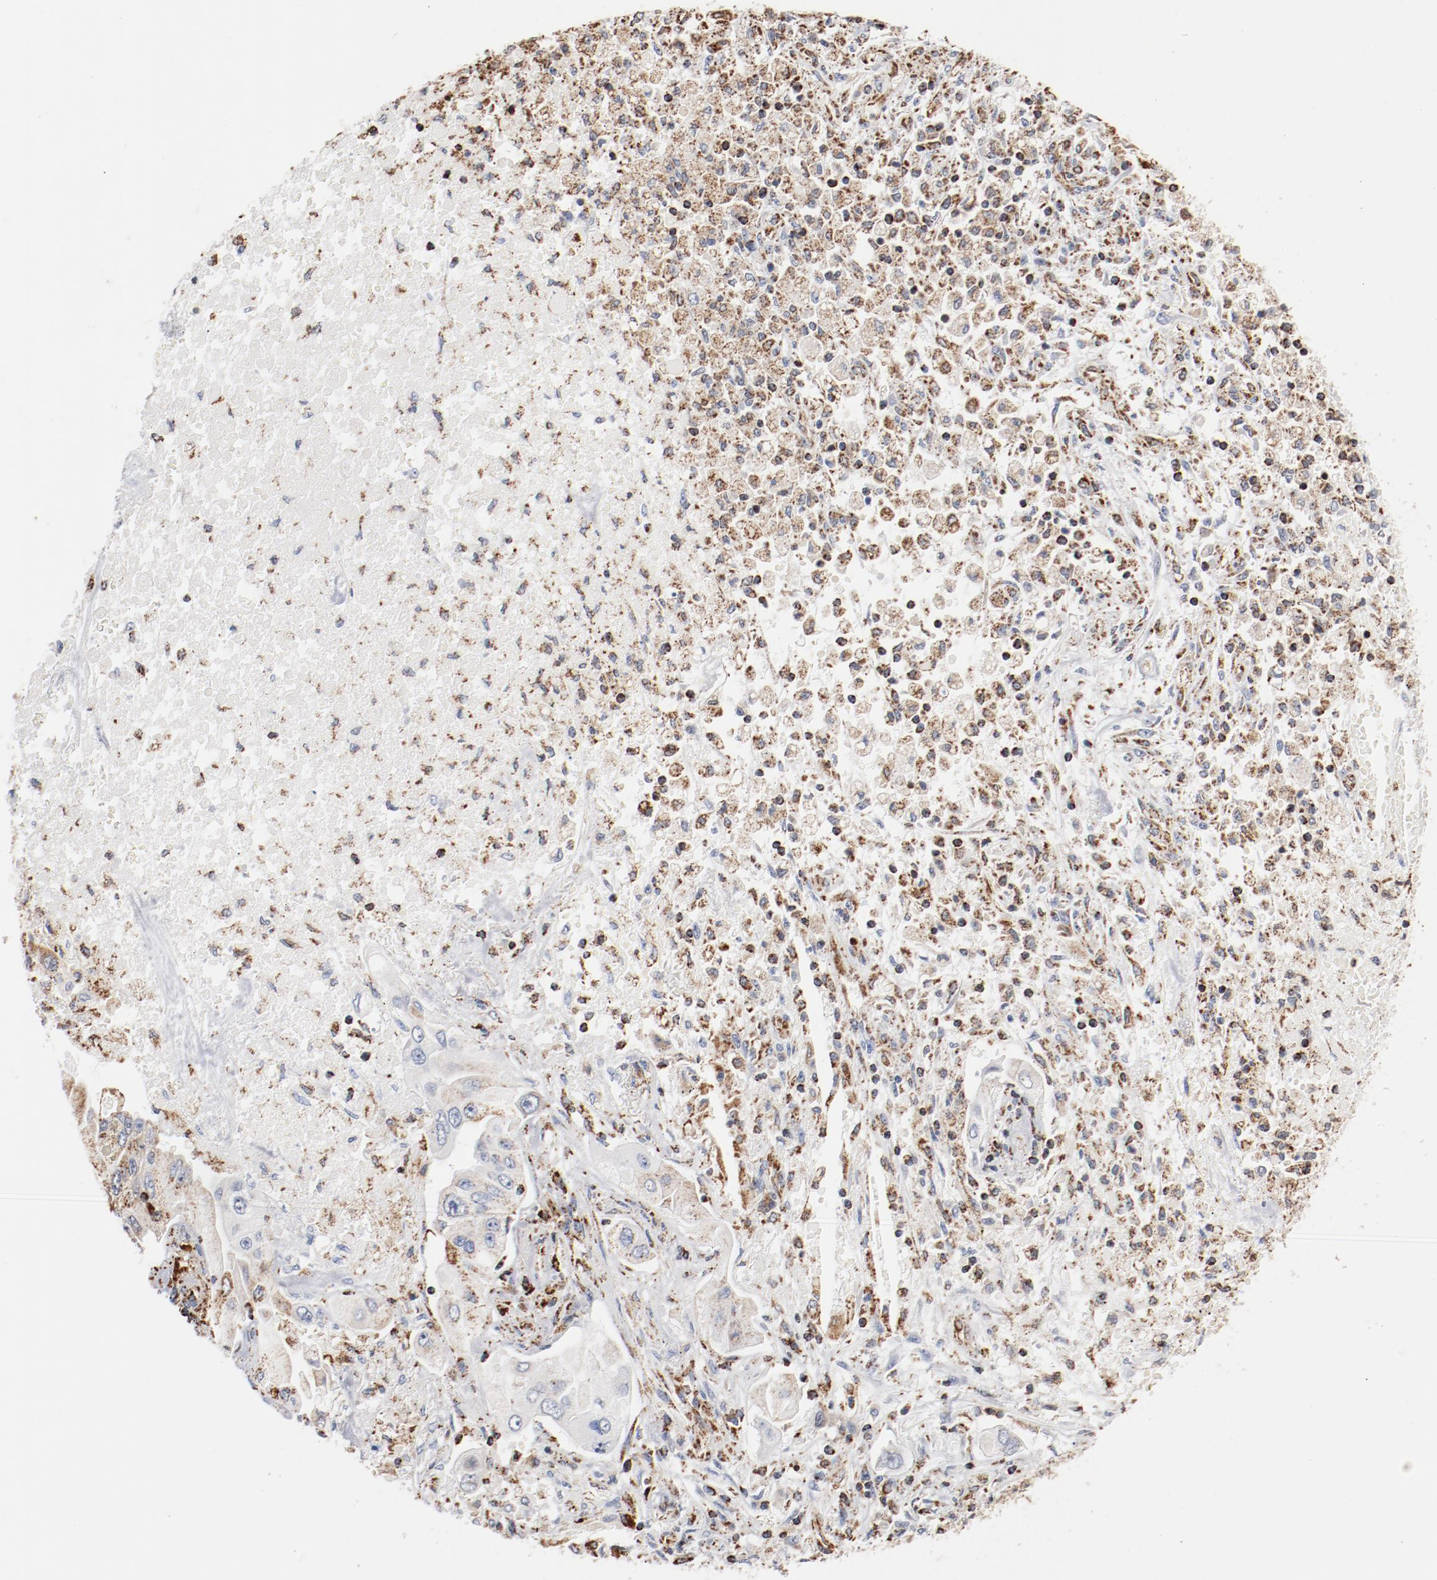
{"staining": {"intensity": "strong", "quantity": ">75%", "location": "cytoplasmic/membranous"}, "tissue": "lung cancer", "cell_type": "Tumor cells", "image_type": "cancer", "snomed": [{"axis": "morphology", "description": "Adenocarcinoma, NOS"}, {"axis": "topography", "description": "Lung"}], "caption": "A photomicrograph showing strong cytoplasmic/membranous expression in about >75% of tumor cells in lung cancer, as visualized by brown immunohistochemical staining.", "gene": "NDUFS4", "patient": {"sex": "male", "age": 84}}